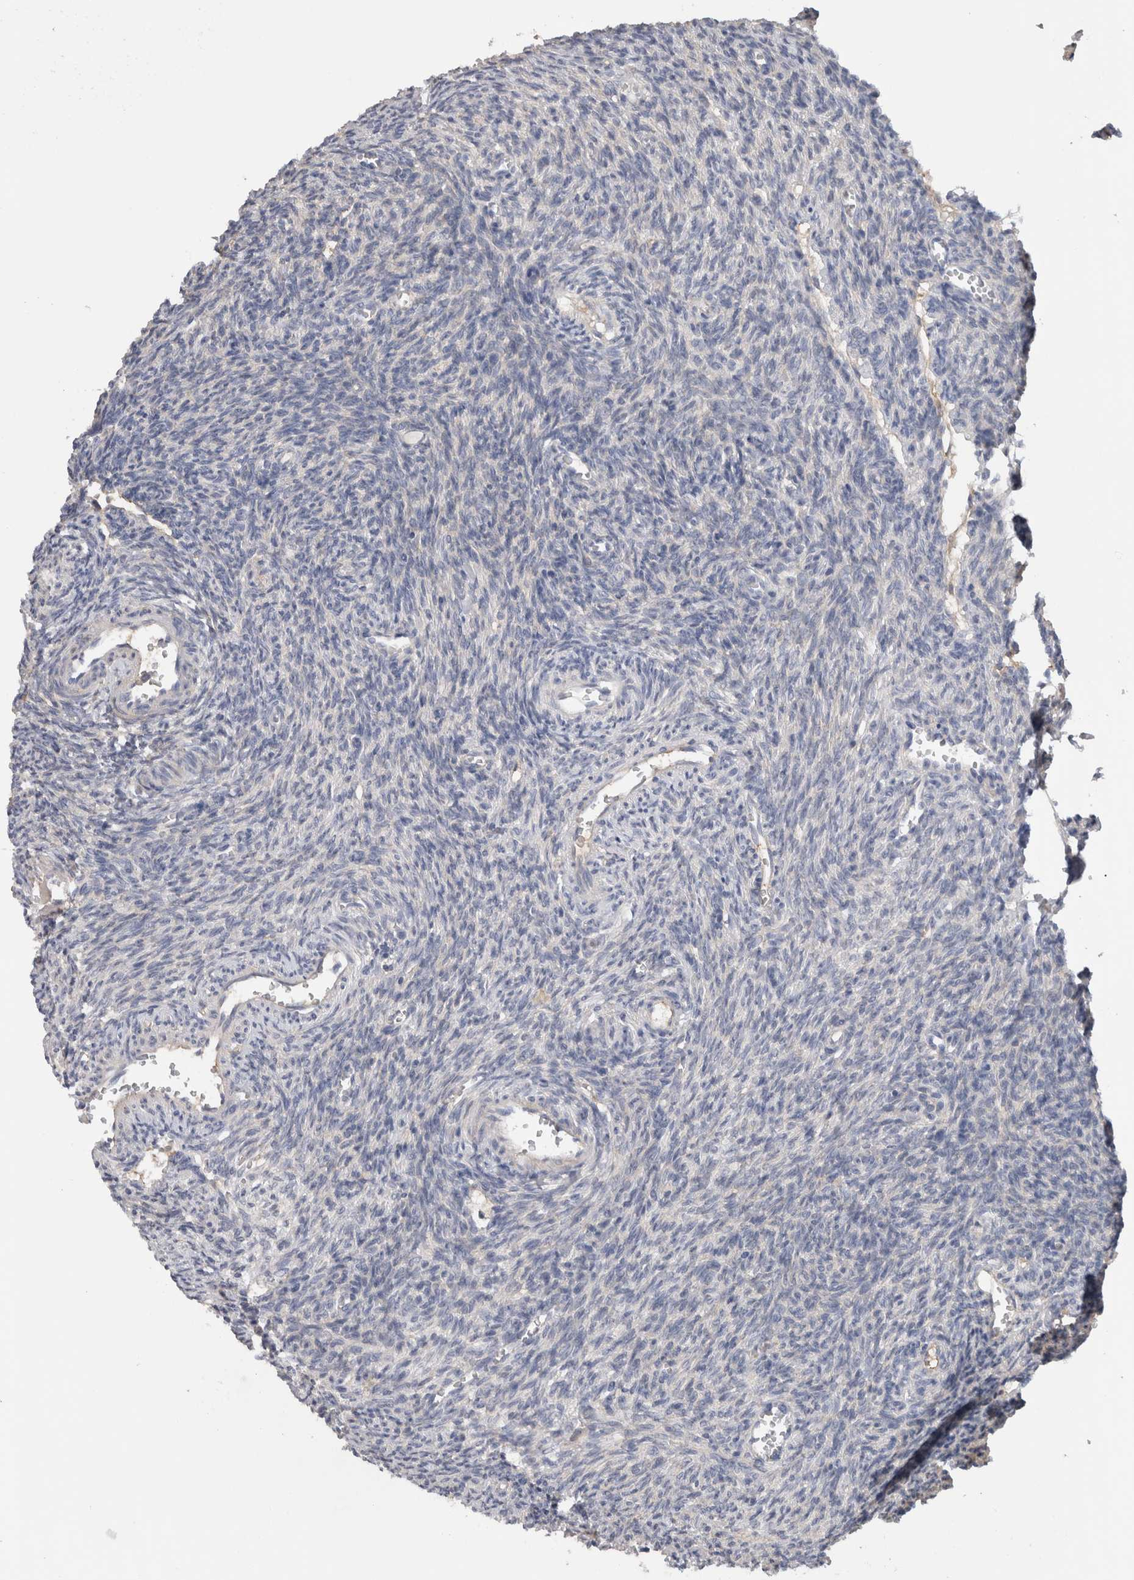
{"staining": {"intensity": "negative", "quantity": "none", "location": "none"}, "tissue": "ovary", "cell_type": "Follicle cells", "image_type": "normal", "snomed": [{"axis": "morphology", "description": "Normal tissue, NOS"}, {"axis": "topography", "description": "Ovary"}], "caption": "This histopathology image is of benign ovary stained with immunohistochemistry (IHC) to label a protein in brown with the nuclei are counter-stained blue. There is no positivity in follicle cells. Nuclei are stained in blue.", "gene": "SCRN1", "patient": {"sex": "female", "age": 27}}